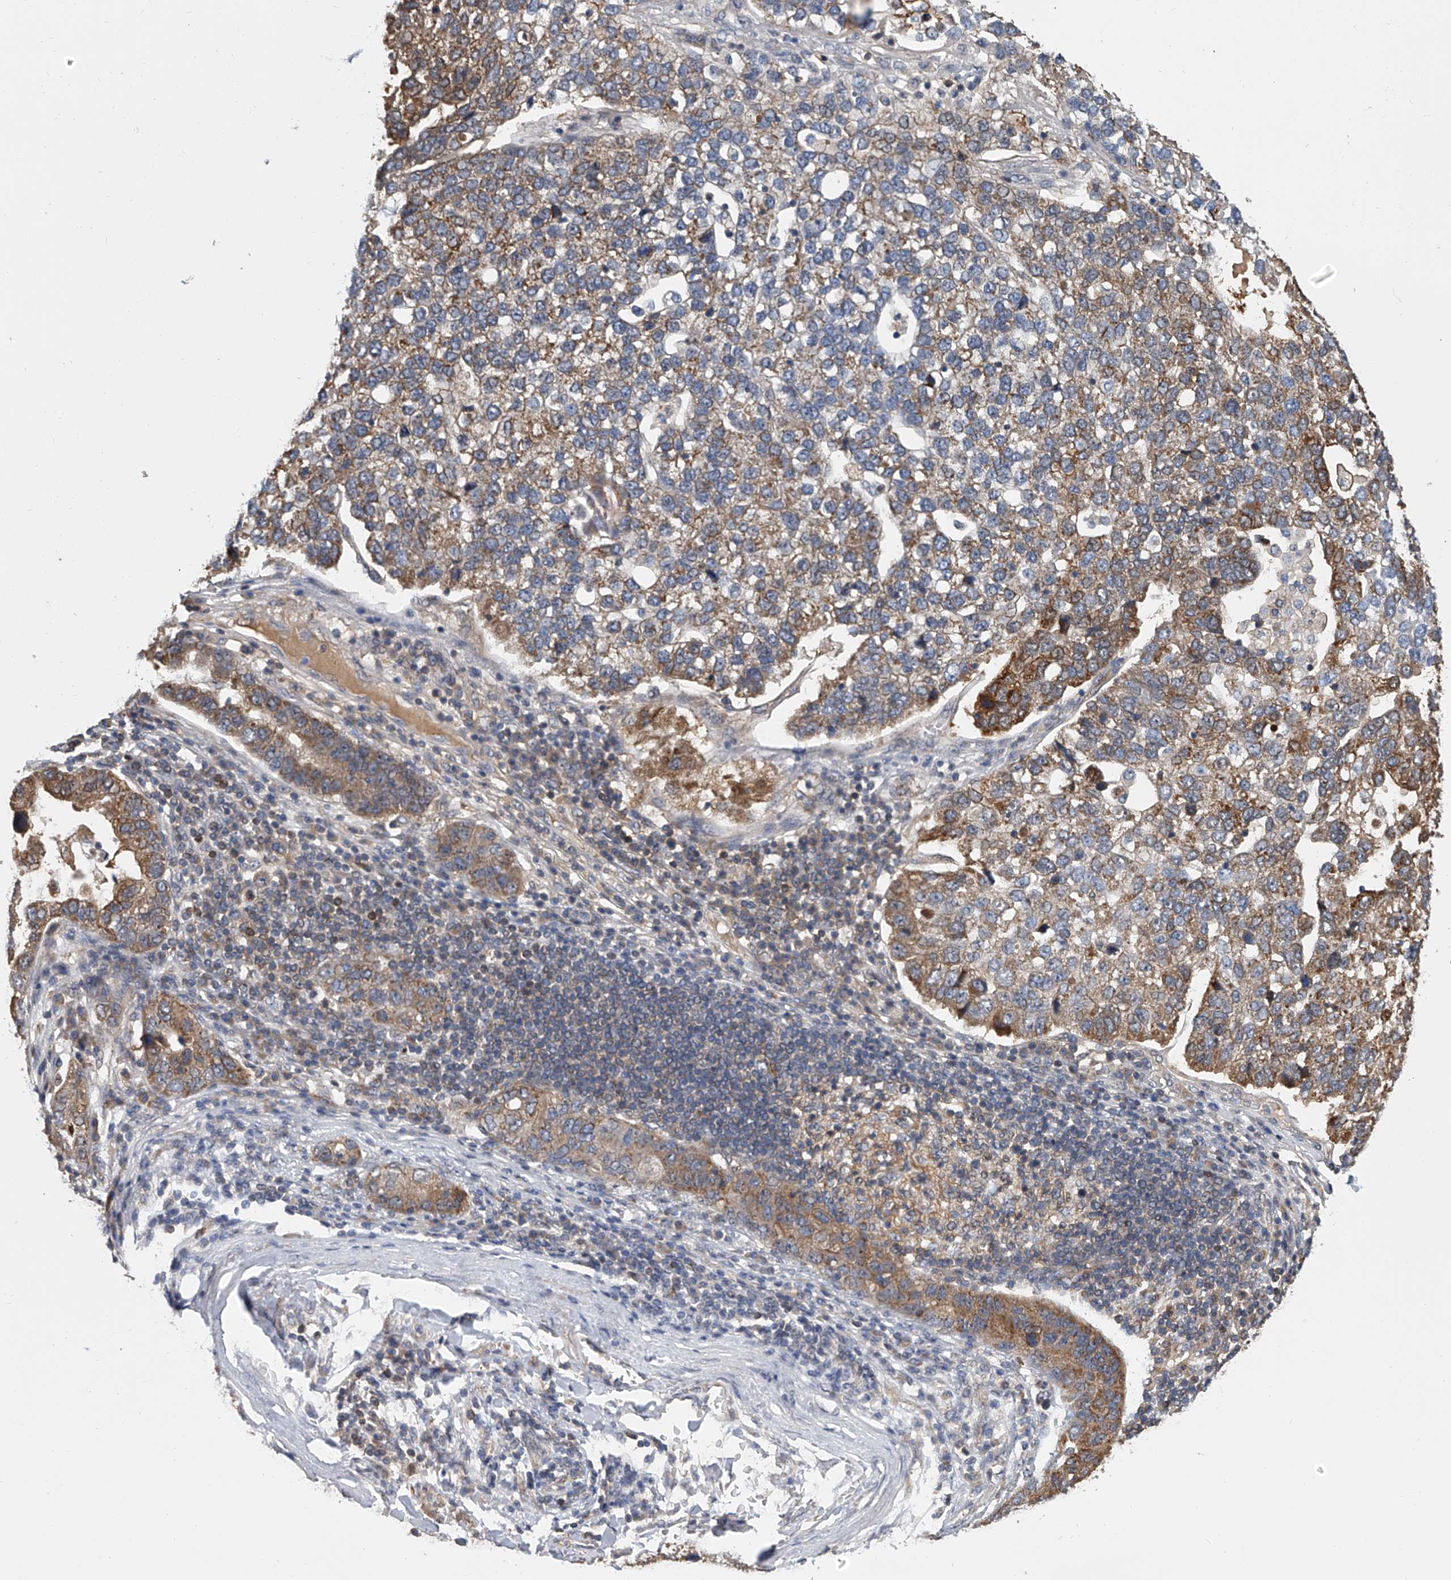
{"staining": {"intensity": "moderate", "quantity": ">75%", "location": "cytoplasmic/membranous"}, "tissue": "pancreatic cancer", "cell_type": "Tumor cells", "image_type": "cancer", "snomed": [{"axis": "morphology", "description": "Adenocarcinoma, NOS"}, {"axis": "topography", "description": "Pancreas"}], "caption": "Tumor cells reveal medium levels of moderate cytoplasmic/membranous expression in about >75% of cells in human pancreatic adenocarcinoma.", "gene": "CD200", "patient": {"sex": "female", "age": 61}}